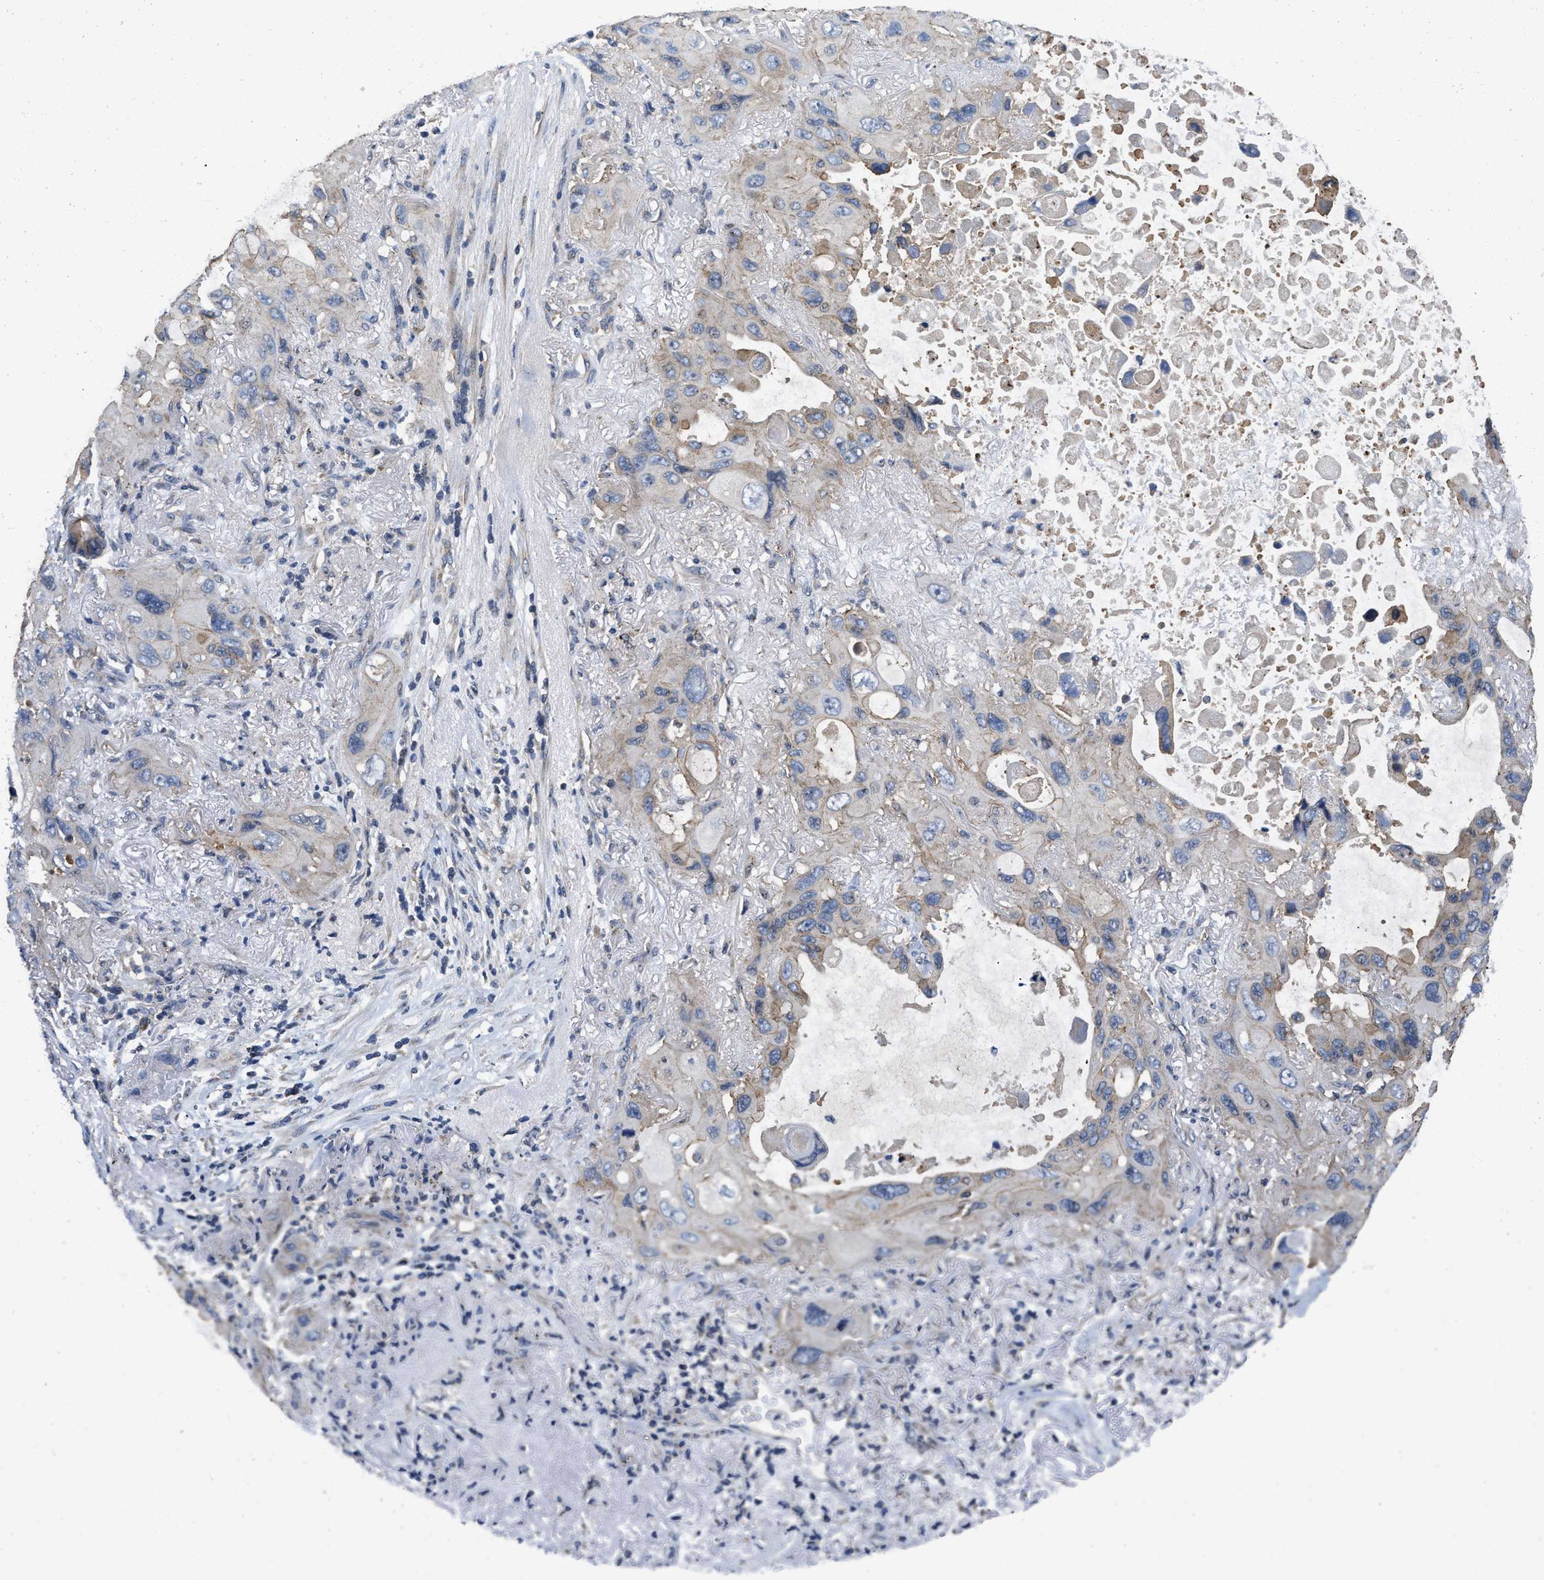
{"staining": {"intensity": "negative", "quantity": "none", "location": "none"}, "tissue": "lung cancer", "cell_type": "Tumor cells", "image_type": "cancer", "snomed": [{"axis": "morphology", "description": "Squamous cell carcinoma, NOS"}, {"axis": "topography", "description": "Lung"}], "caption": "Histopathology image shows no protein staining in tumor cells of lung cancer tissue.", "gene": "PRDM14", "patient": {"sex": "female", "age": 73}}